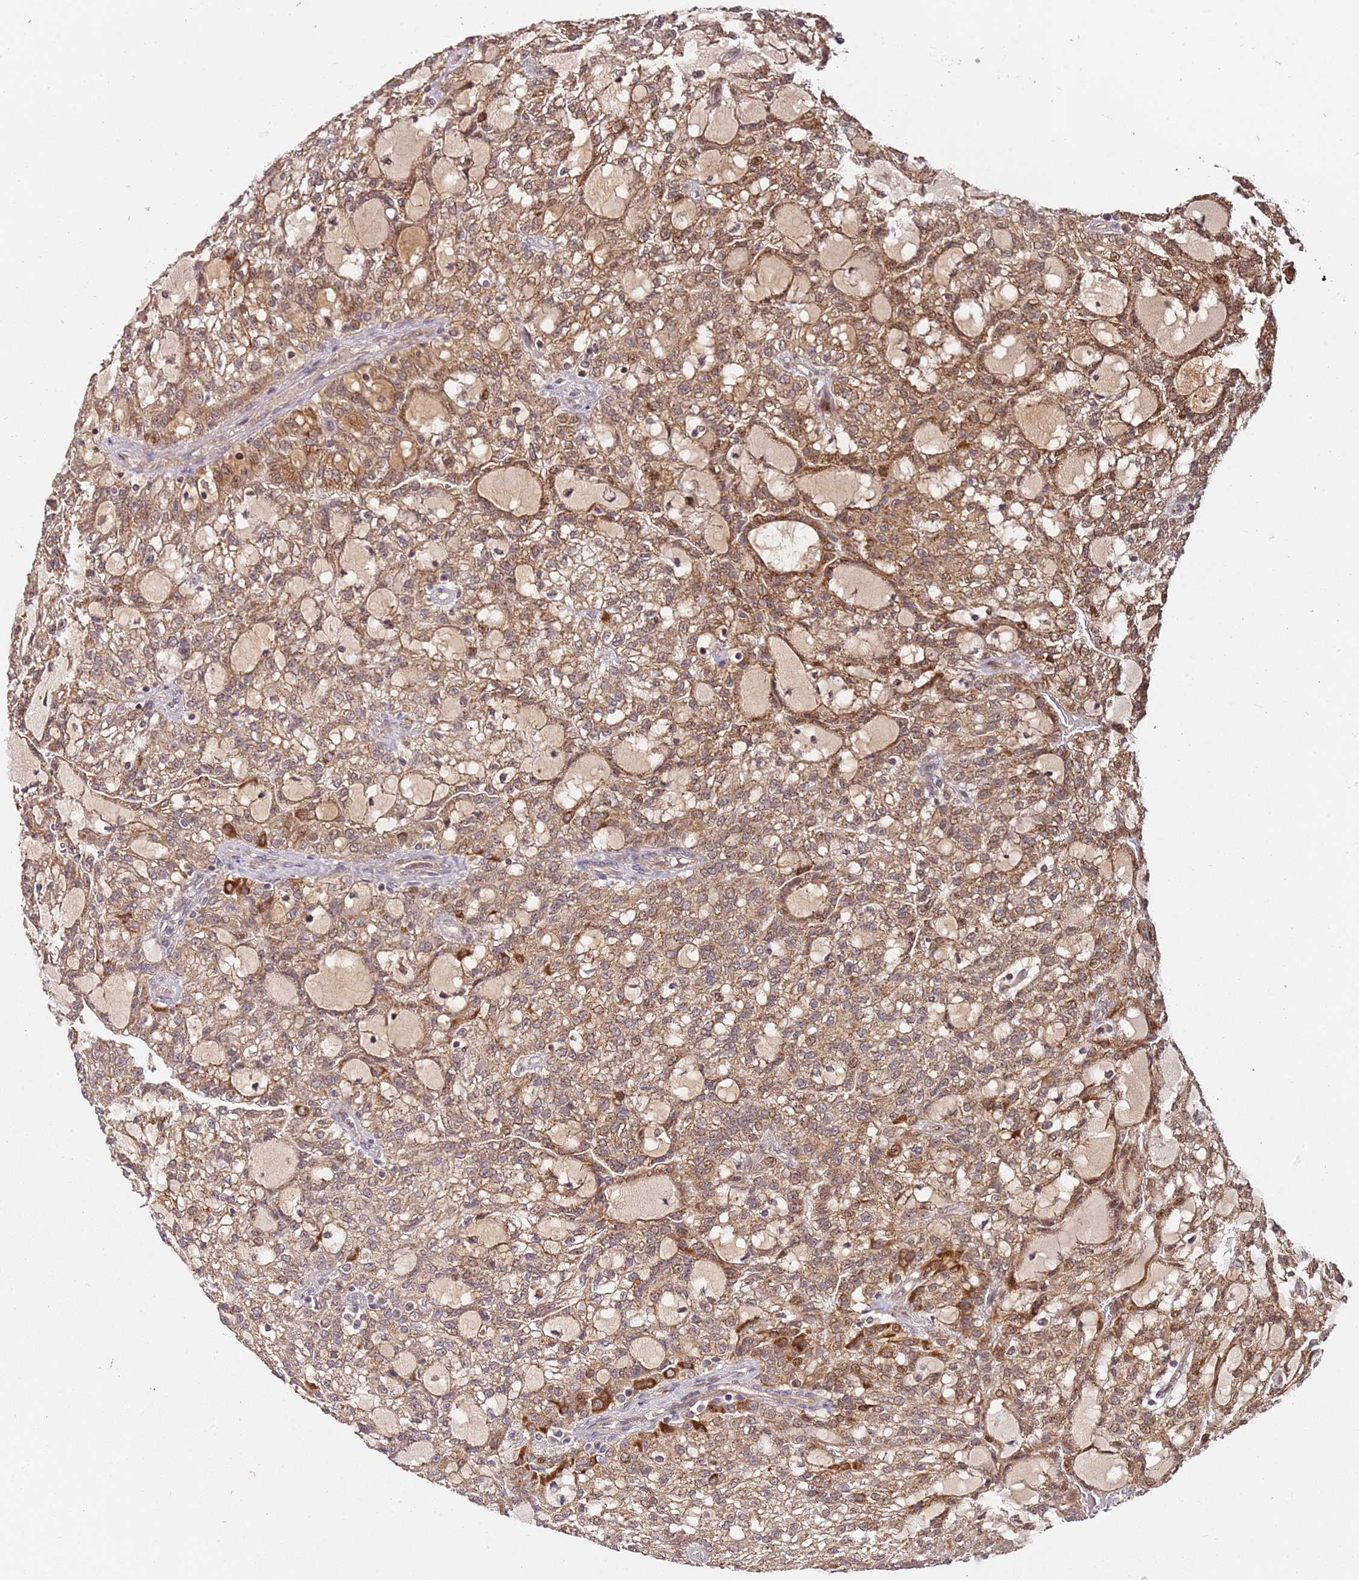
{"staining": {"intensity": "moderate", "quantity": ">75%", "location": "cytoplasmic/membranous"}, "tissue": "renal cancer", "cell_type": "Tumor cells", "image_type": "cancer", "snomed": [{"axis": "morphology", "description": "Adenocarcinoma, NOS"}, {"axis": "topography", "description": "Kidney"}], "caption": "Protein analysis of renal cancer tissue shows moderate cytoplasmic/membranous expression in approximately >75% of tumor cells.", "gene": "EDC3", "patient": {"sex": "male", "age": 63}}